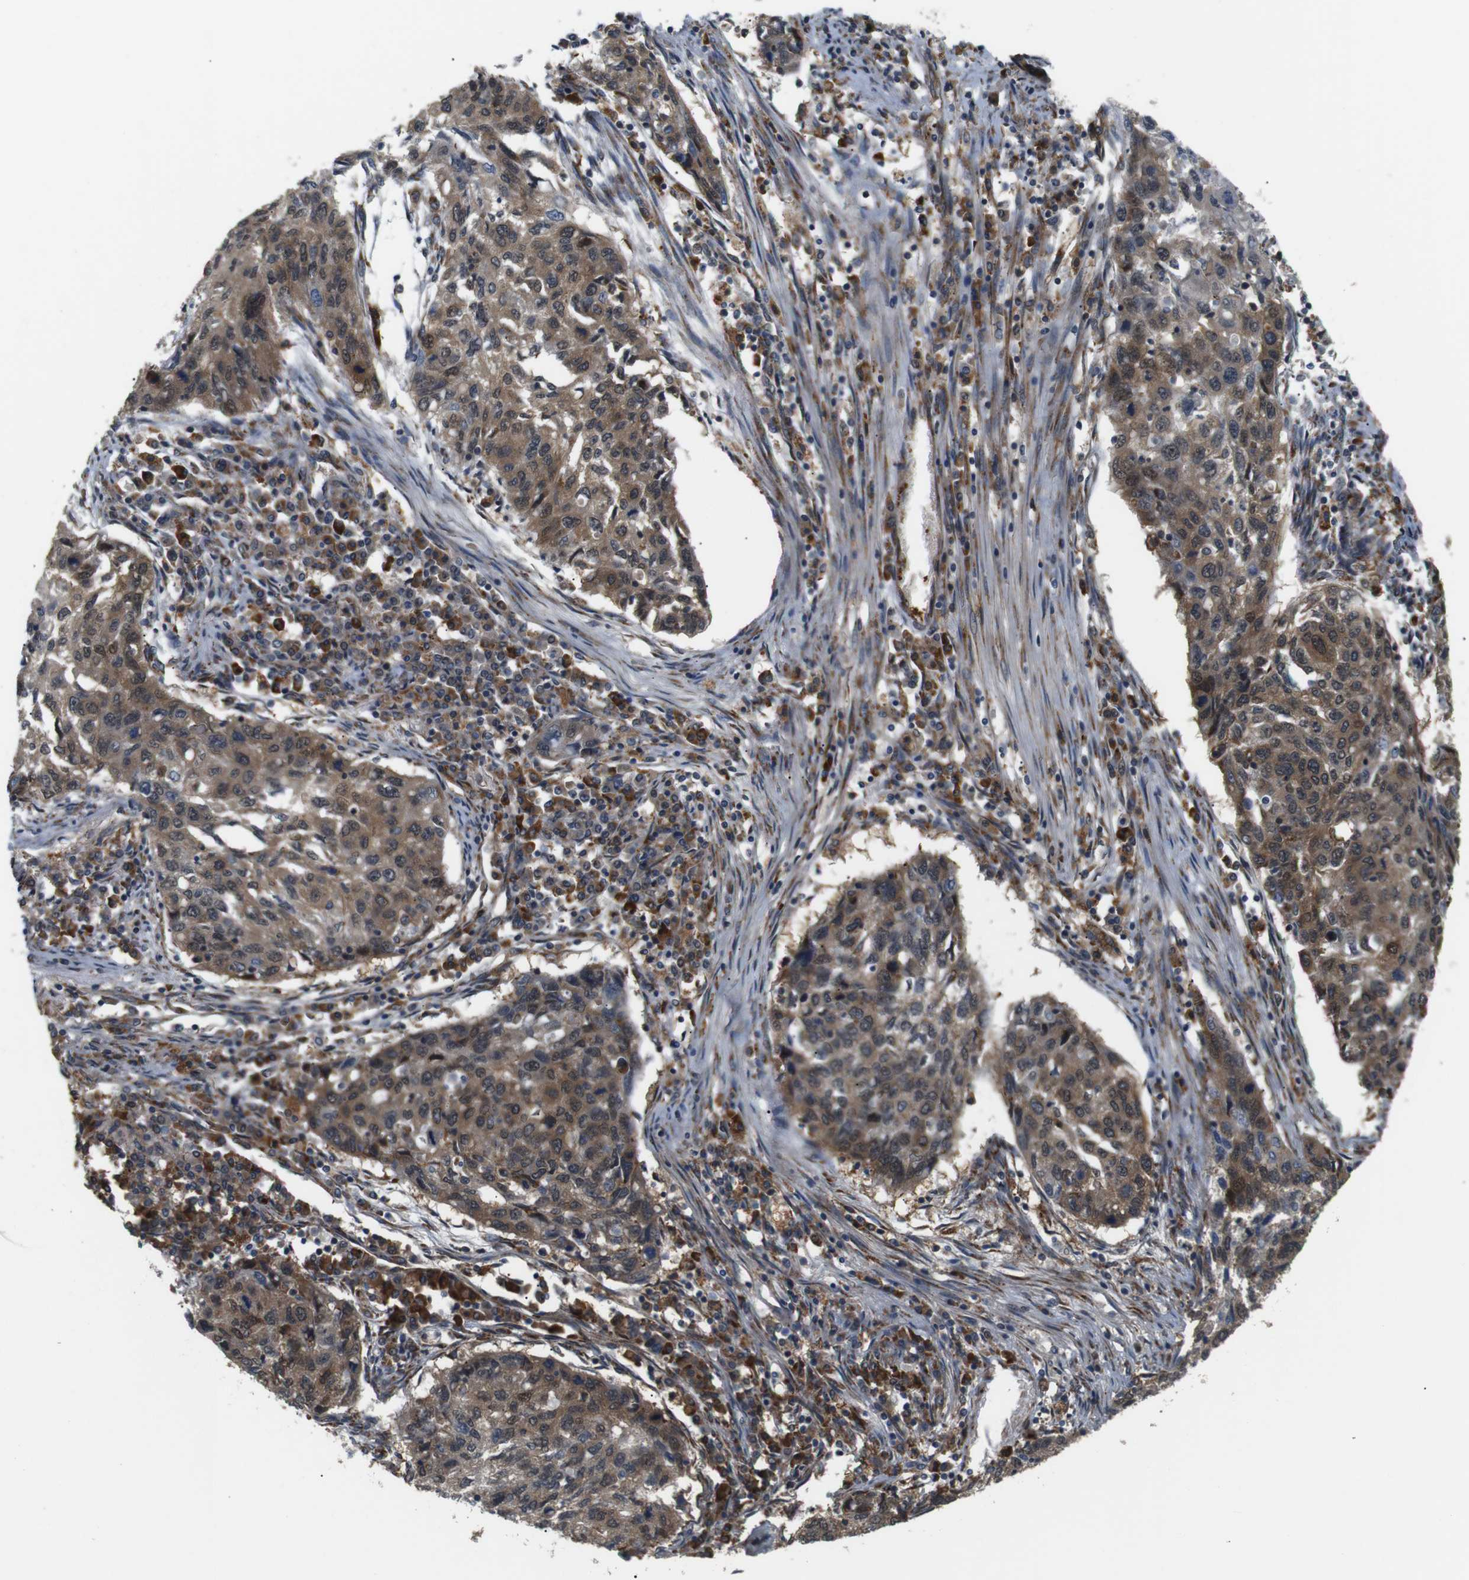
{"staining": {"intensity": "moderate", "quantity": ">75%", "location": "cytoplasmic/membranous"}, "tissue": "lung cancer", "cell_type": "Tumor cells", "image_type": "cancer", "snomed": [{"axis": "morphology", "description": "Squamous cell carcinoma, NOS"}, {"axis": "topography", "description": "Lung"}], "caption": "Immunohistochemistry (IHC) of human lung cancer (squamous cell carcinoma) displays medium levels of moderate cytoplasmic/membranous positivity in about >75% of tumor cells.", "gene": "EPHB2", "patient": {"sex": "female", "age": 63}}